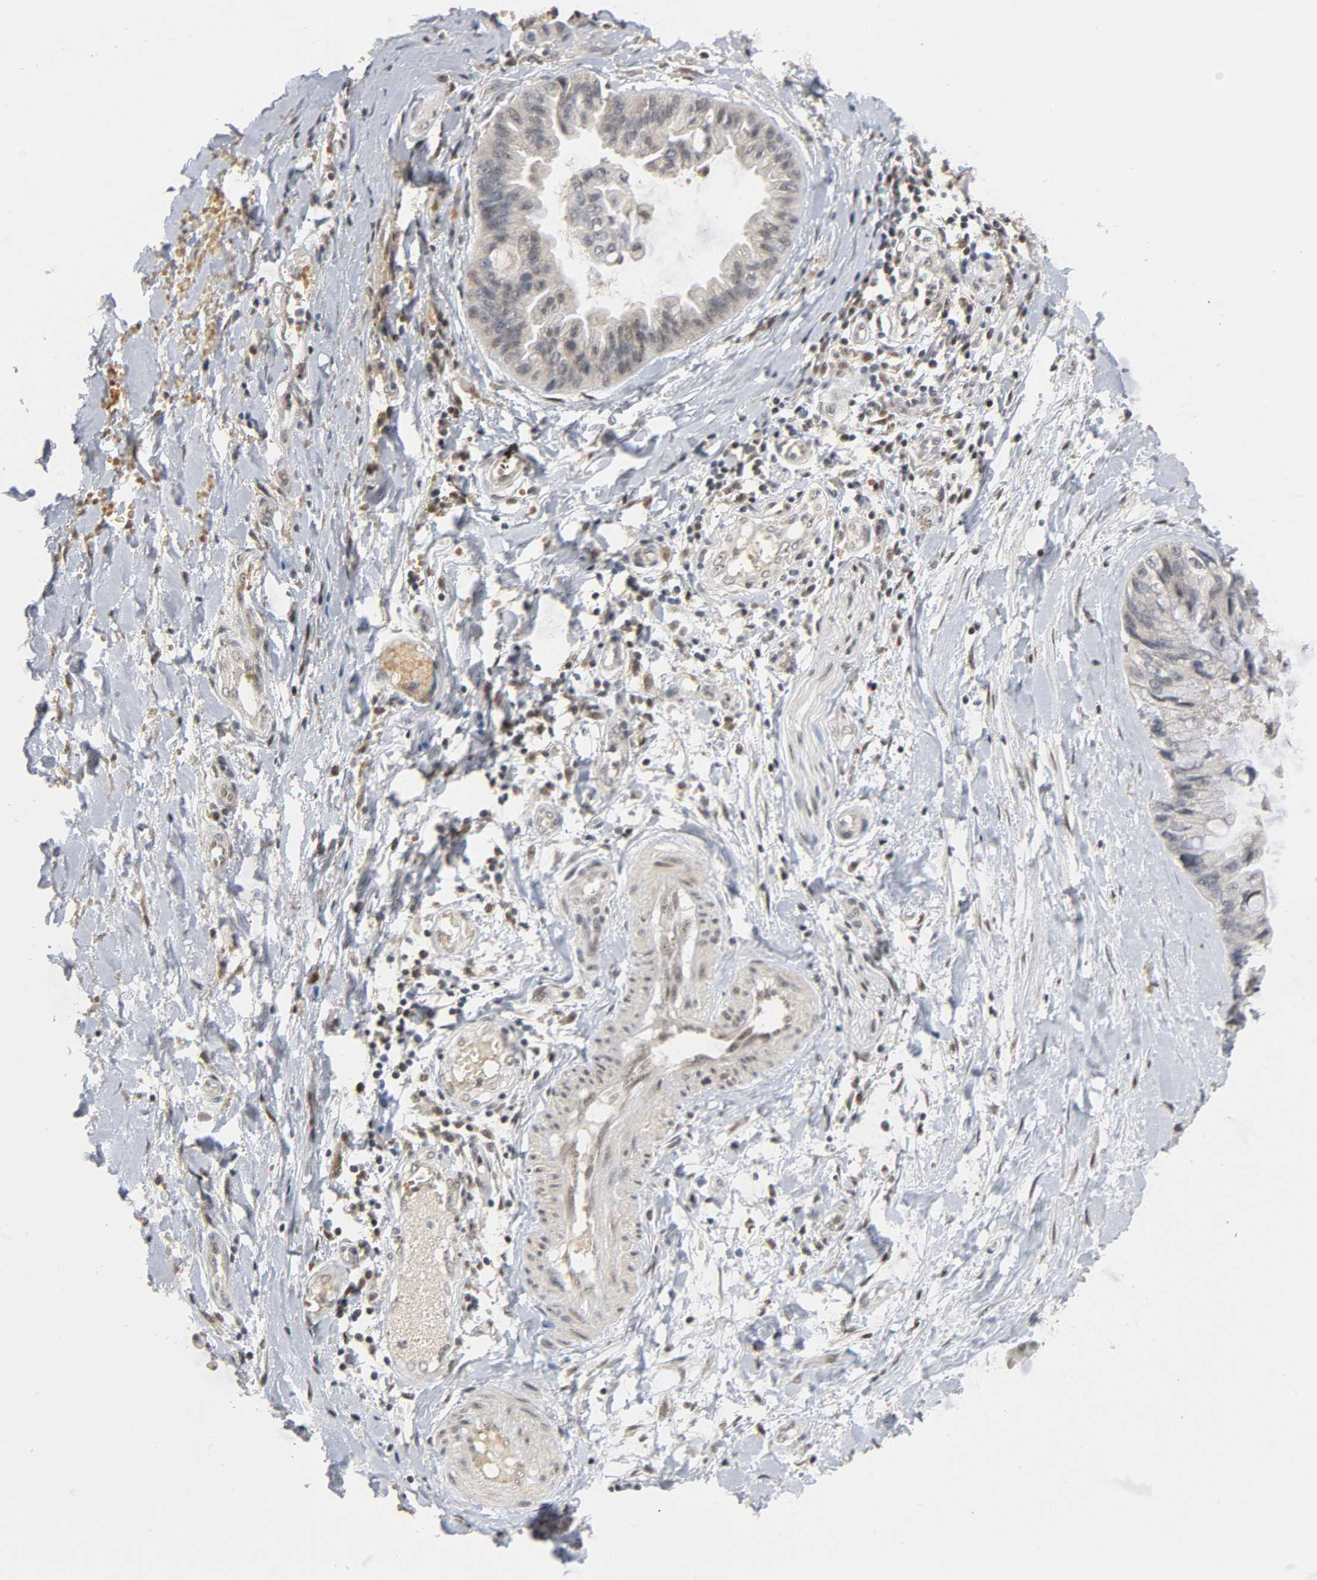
{"staining": {"intensity": "negative", "quantity": "none", "location": "none"}, "tissue": "ovarian cancer", "cell_type": "Tumor cells", "image_type": "cancer", "snomed": [{"axis": "morphology", "description": "Cystadenocarcinoma, mucinous, NOS"}, {"axis": "topography", "description": "Ovary"}], "caption": "Immunohistochemistry (IHC) photomicrograph of neoplastic tissue: human ovarian cancer (mucinous cystadenocarcinoma) stained with DAB (3,3'-diaminobenzidine) exhibits no significant protein positivity in tumor cells.", "gene": "KAT2B", "patient": {"sex": "female", "age": 39}}